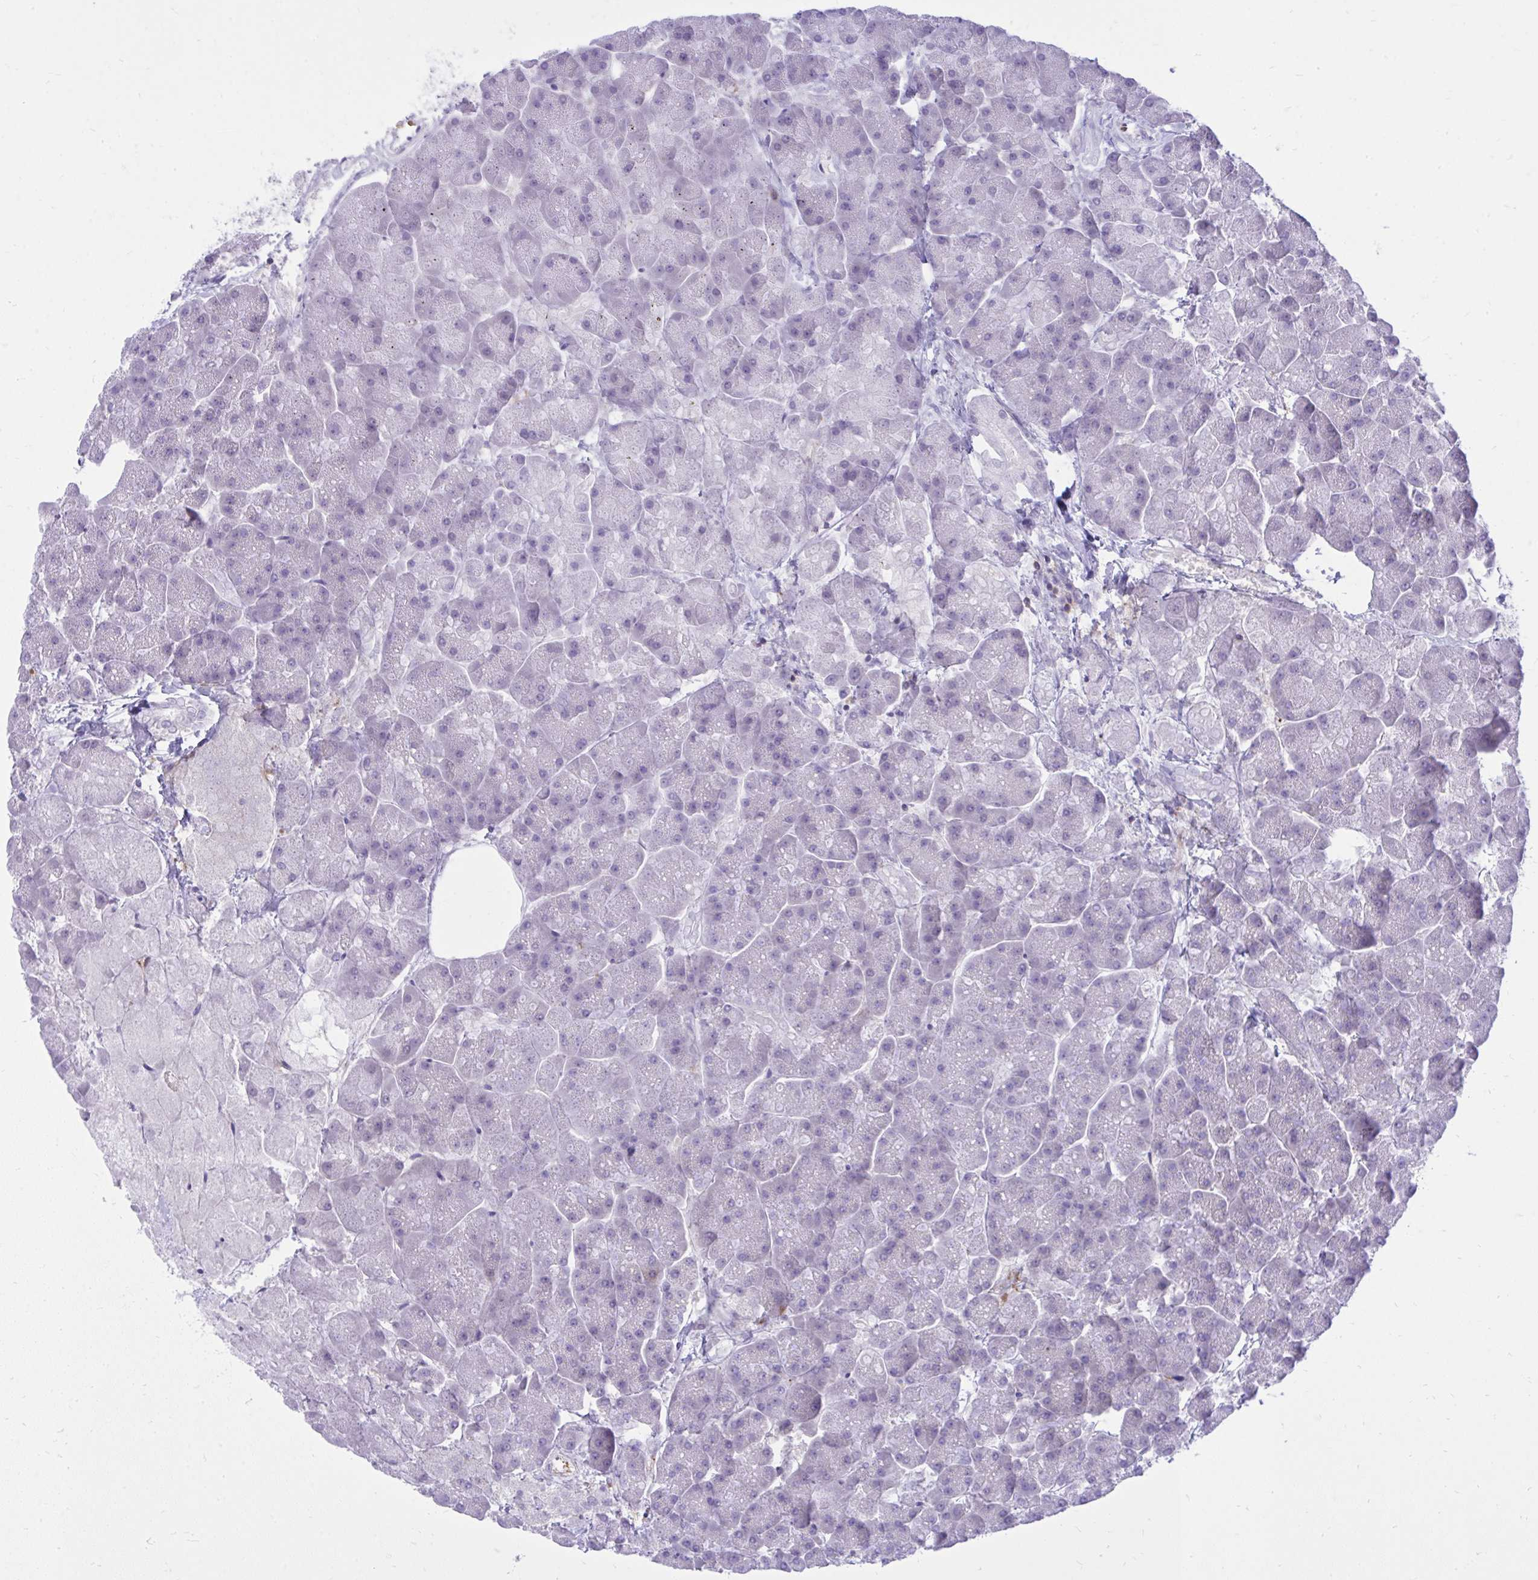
{"staining": {"intensity": "negative", "quantity": "none", "location": "none"}, "tissue": "pancreas", "cell_type": "Exocrine glandular cells", "image_type": "normal", "snomed": [{"axis": "morphology", "description": "Normal tissue, NOS"}, {"axis": "topography", "description": "Pancreas"}, {"axis": "topography", "description": "Peripheral nerve tissue"}], "caption": "Exocrine glandular cells are negative for protein expression in normal human pancreas. (DAB (3,3'-diaminobenzidine) immunohistochemistry (IHC), high magnification).", "gene": "GPRIN3", "patient": {"sex": "male", "age": 54}}